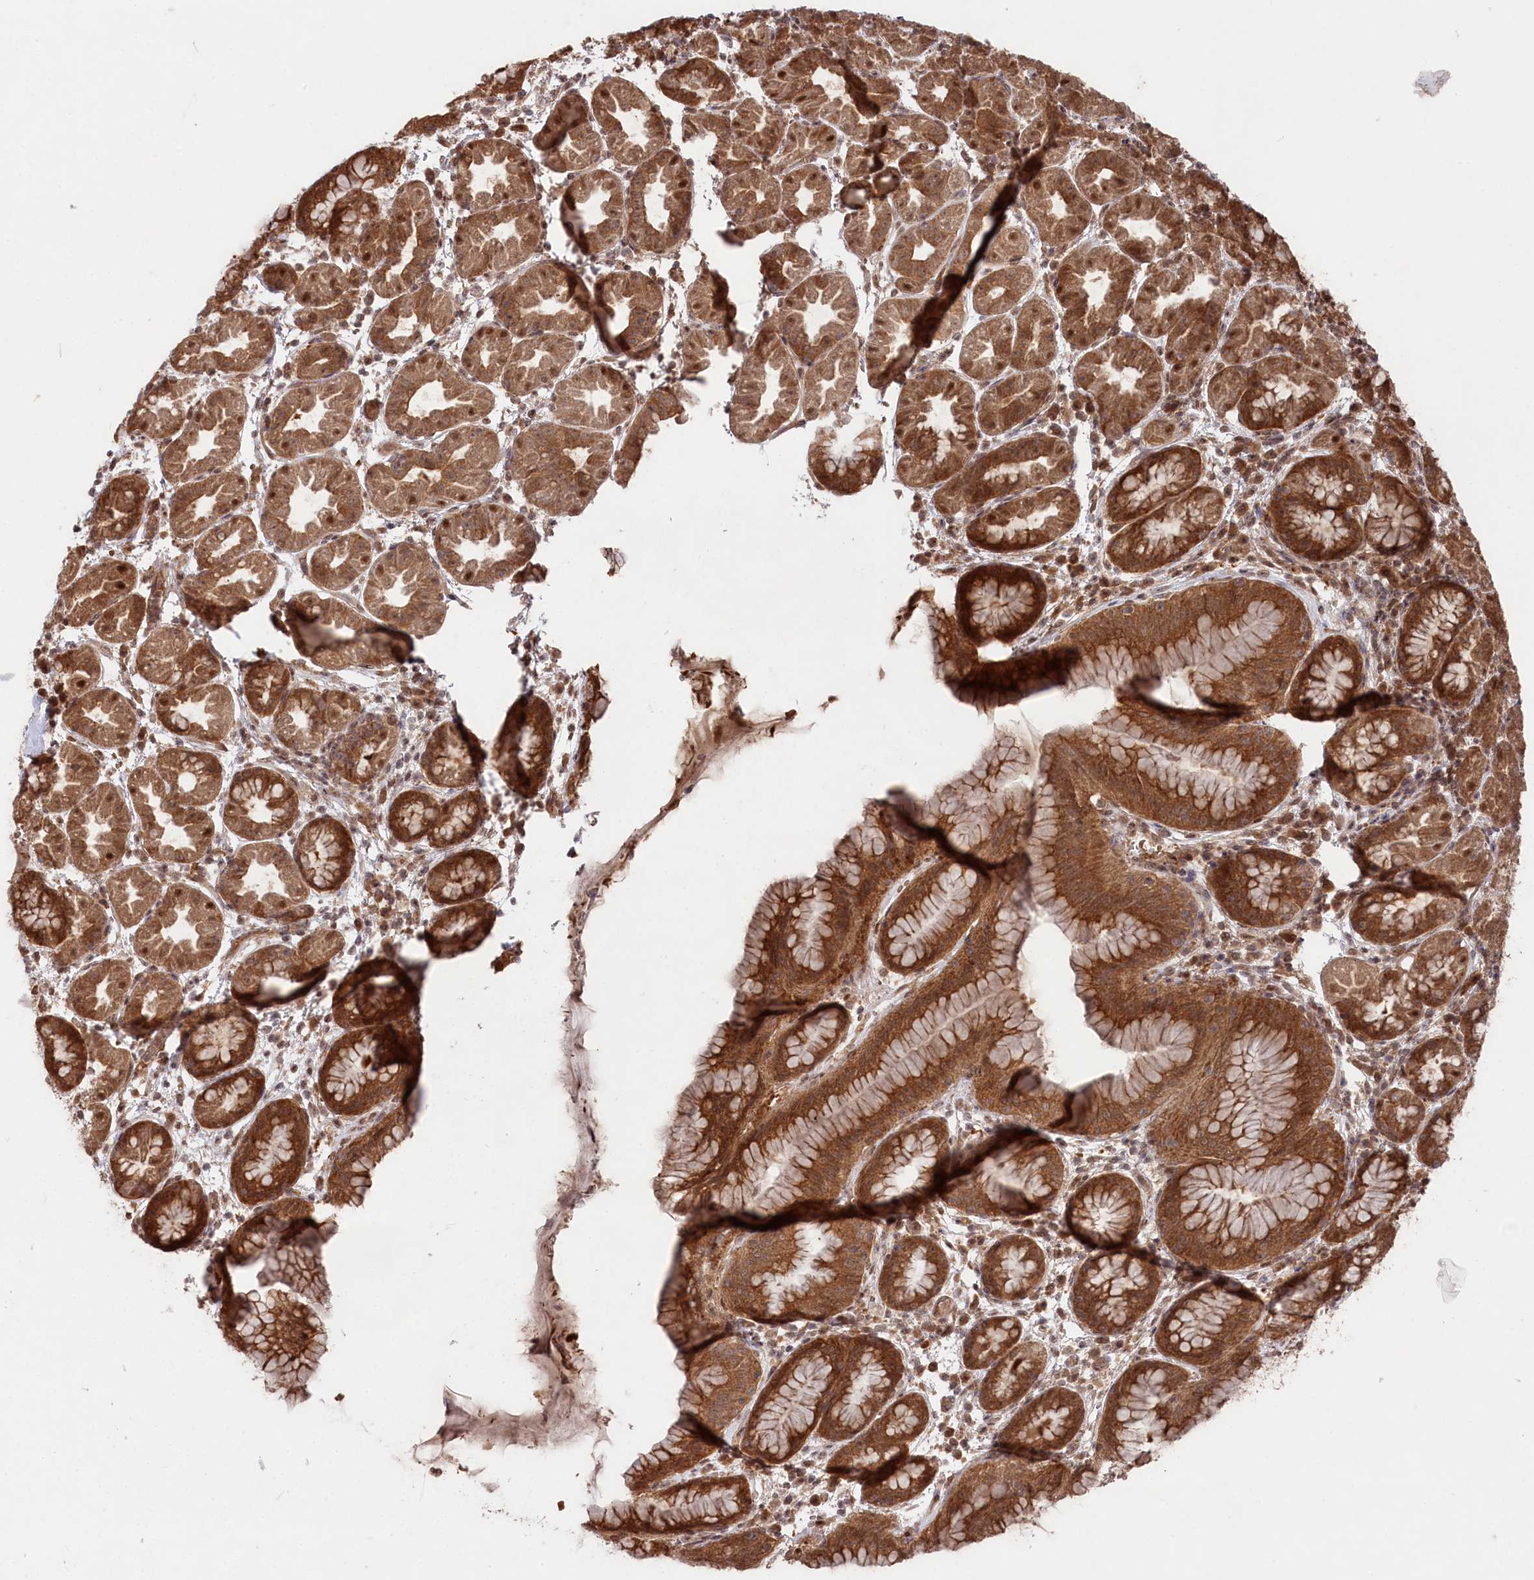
{"staining": {"intensity": "moderate", "quantity": ">75%", "location": "cytoplasmic/membranous,nuclear"}, "tissue": "stomach", "cell_type": "Glandular cells", "image_type": "normal", "snomed": [{"axis": "morphology", "description": "Normal tissue, NOS"}, {"axis": "topography", "description": "Stomach"}], "caption": "Immunohistochemical staining of normal human stomach shows moderate cytoplasmic/membranous,nuclear protein expression in about >75% of glandular cells.", "gene": "PSMA1", "patient": {"sex": "female", "age": 79}}